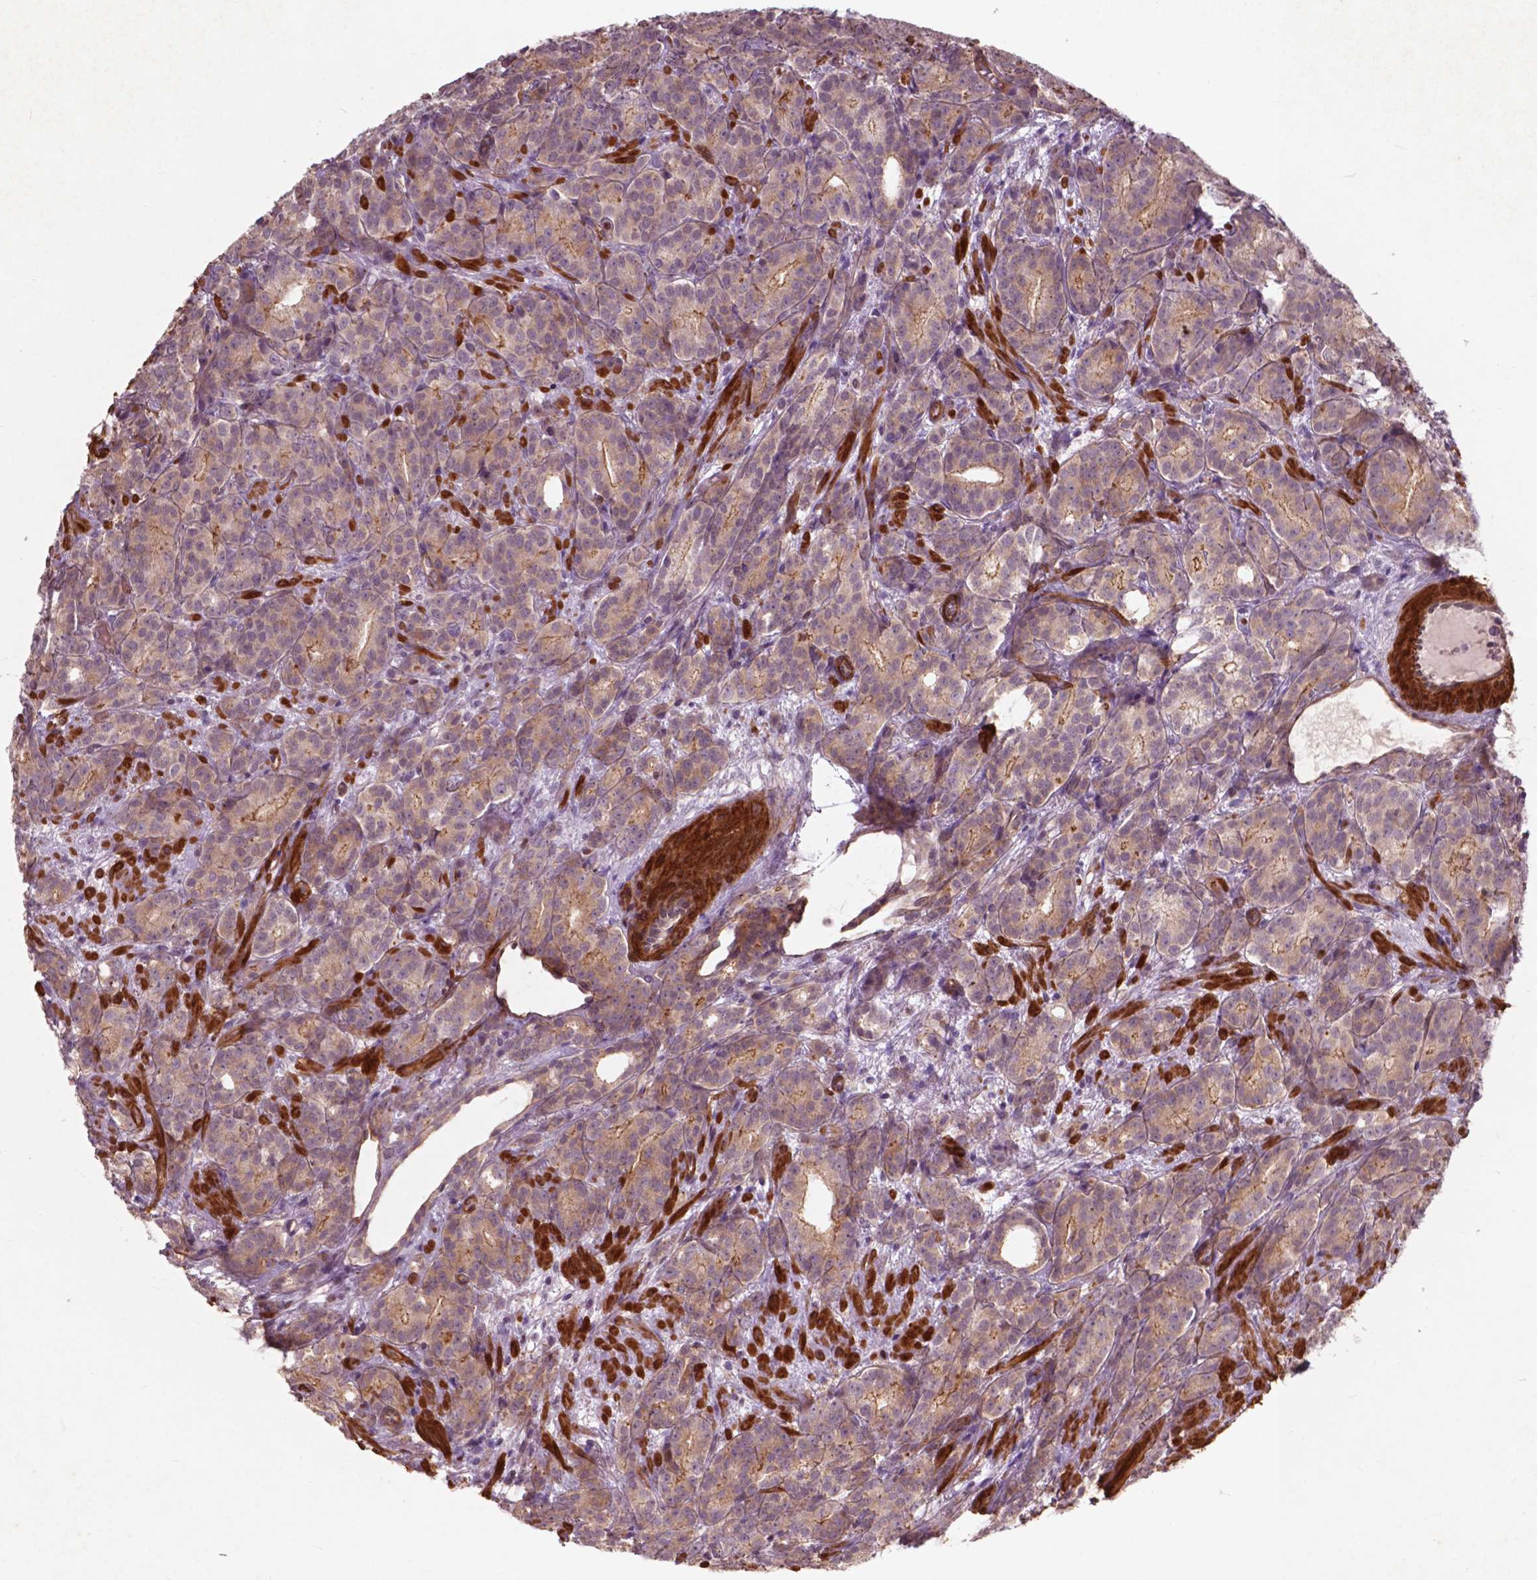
{"staining": {"intensity": "weak", "quantity": "25%-75%", "location": "cytoplasmic/membranous"}, "tissue": "prostate cancer", "cell_type": "Tumor cells", "image_type": "cancer", "snomed": [{"axis": "morphology", "description": "Adenocarcinoma, High grade"}, {"axis": "topography", "description": "Prostate"}], "caption": "Prostate cancer stained with a protein marker reveals weak staining in tumor cells.", "gene": "RFPL4B", "patient": {"sex": "male", "age": 90}}